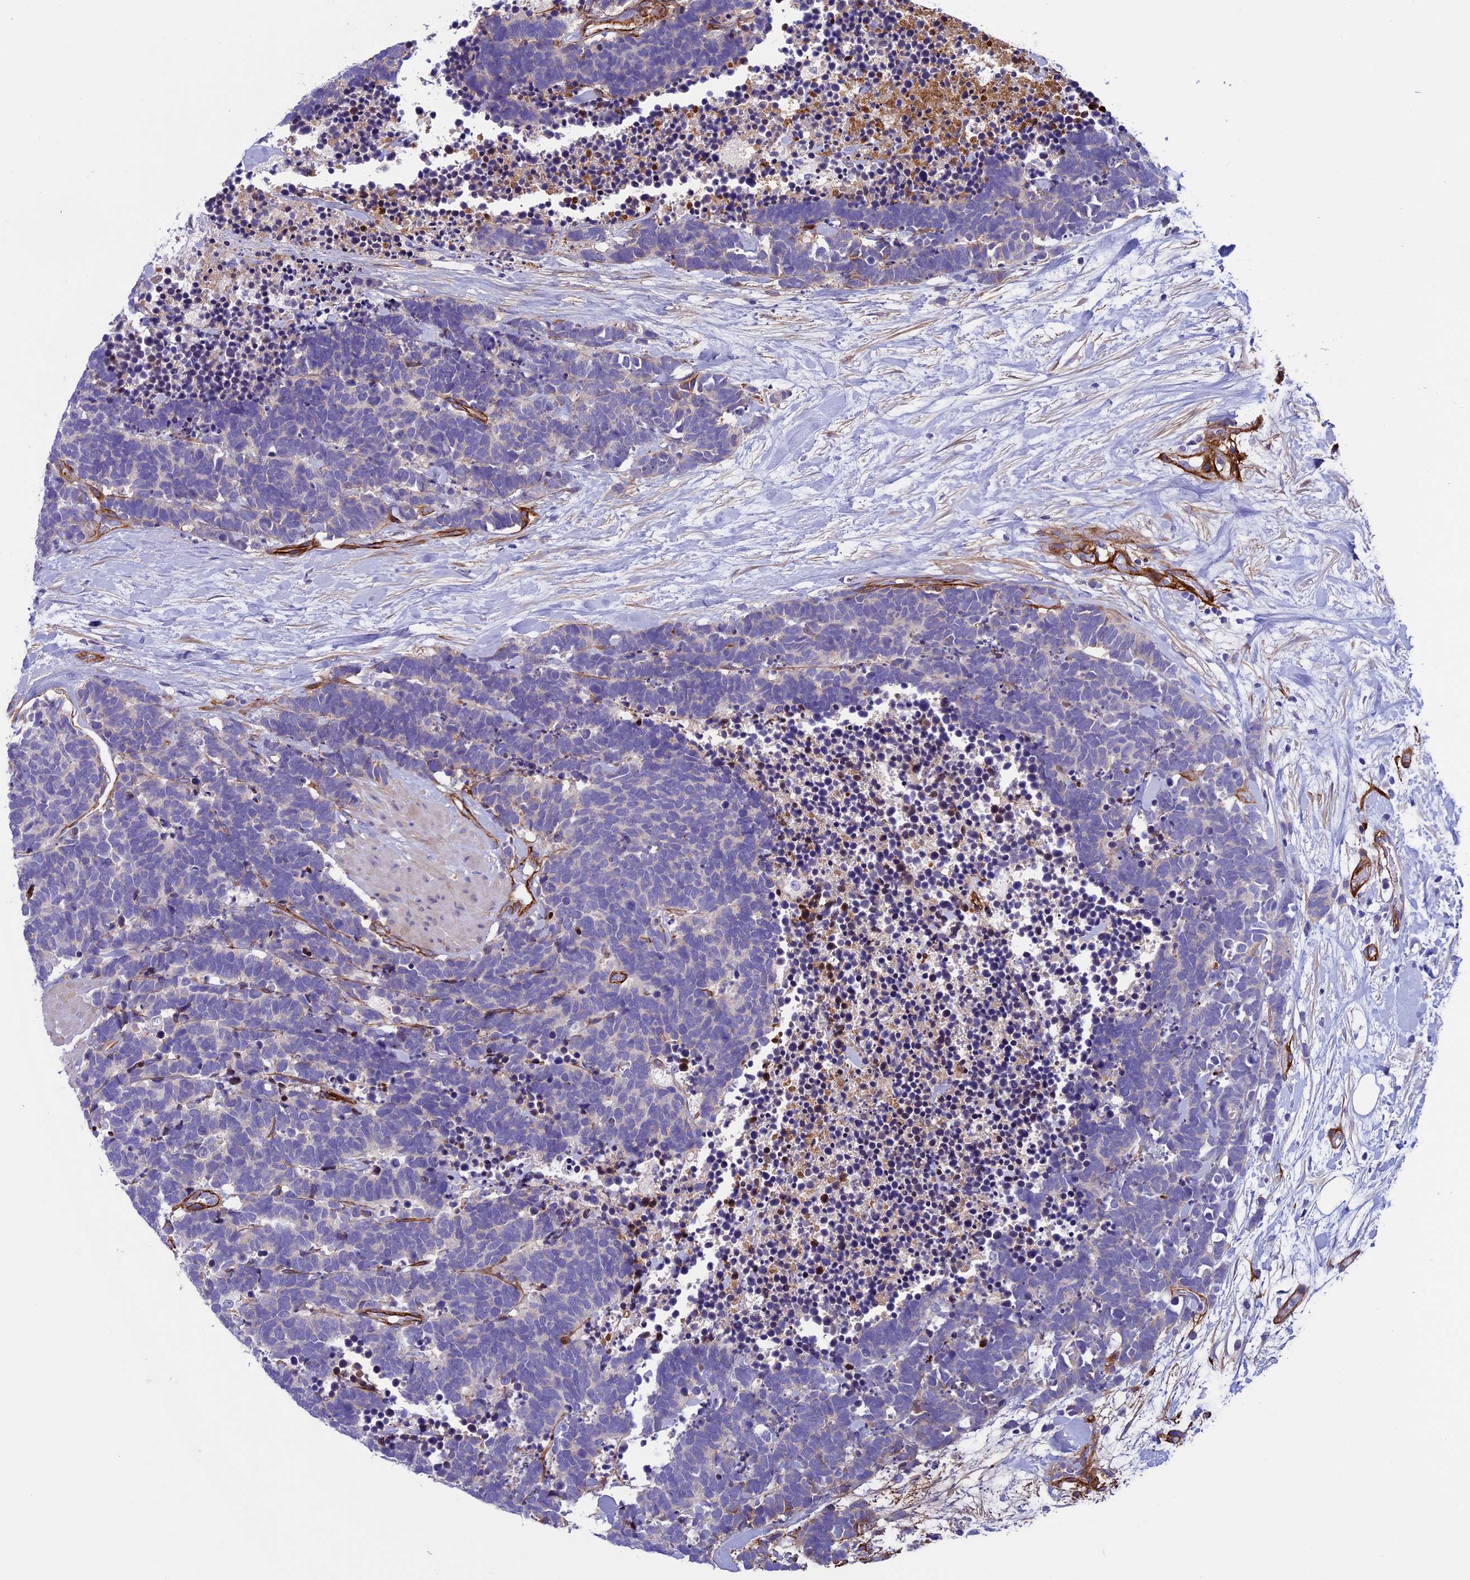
{"staining": {"intensity": "negative", "quantity": "none", "location": "none"}, "tissue": "carcinoid", "cell_type": "Tumor cells", "image_type": "cancer", "snomed": [{"axis": "morphology", "description": "Carcinoma, NOS"}, {"axis": "morphology", "description": "Carcinoid, malignant, NOS"}, {"axis": "topography", "description": "Urinary bladder"}], "caption": "There is no significant staining in tumor cells of carcinoid. (Stains: DAB IHC with hematoxylin counter stain, Microscopy: brightfield microscopy at high magnification).", "gene": "LOXL1", "patient": {"sex": "male", "age": 57}}